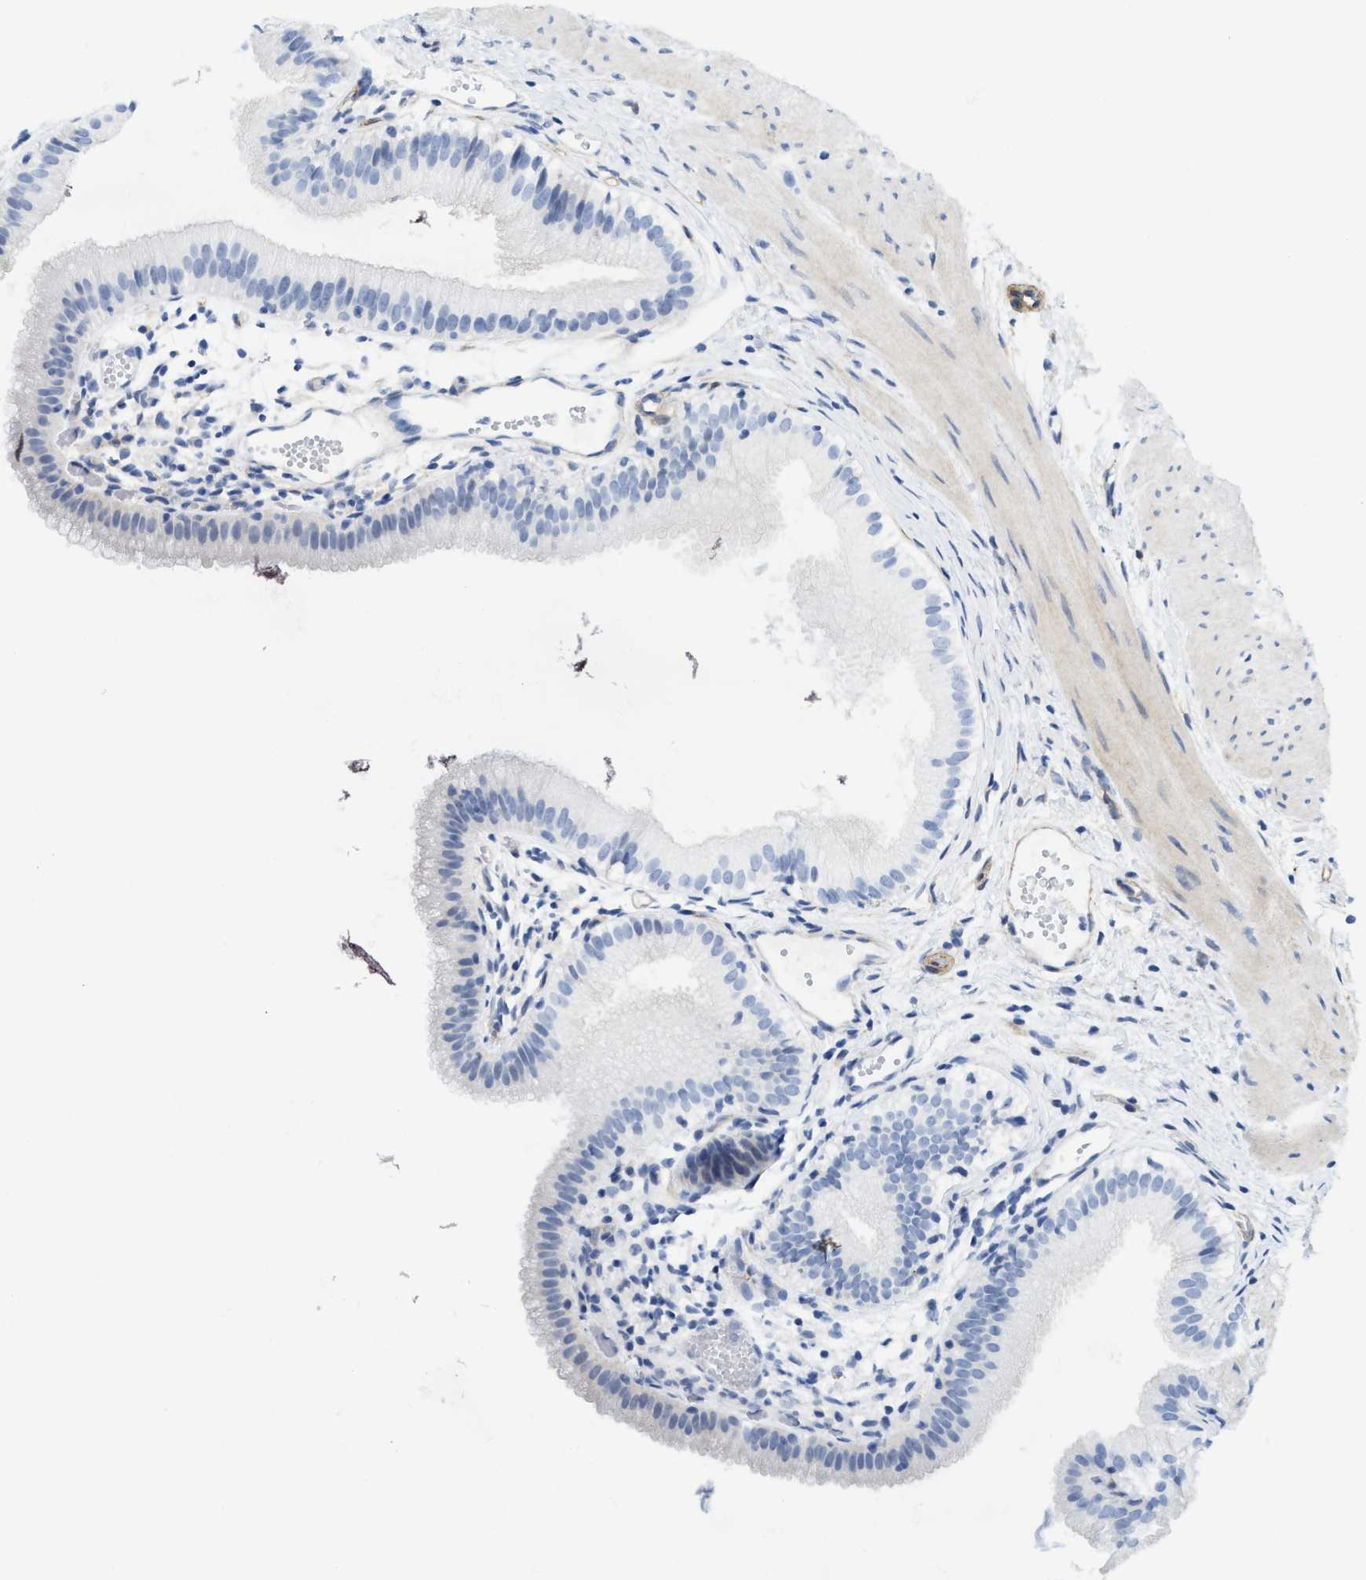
{"staining": {"intensity": "negative", "quantity": "none", "location": "none"}, "tissue": "gallbladder", "cell_type": "Glandular cells", "image_type": "normal", "snomed": [{"axis": "morphology", "description": "Normal tissue, NOS"}, {"axis": "topography", "description": "Gallbladder"}], "caption": "Immunohistochemical staining of normal gallbladder displays no significant positivity in glandular cells. Brightfield microscopy of immunohistochemistry stained with DAB (3,3'-diaminobenzidine) (brown) and hematoxylin (blue), captured at high magnification.", "gene": "TUB", "patient": {"sex": "female", "age": 26}}